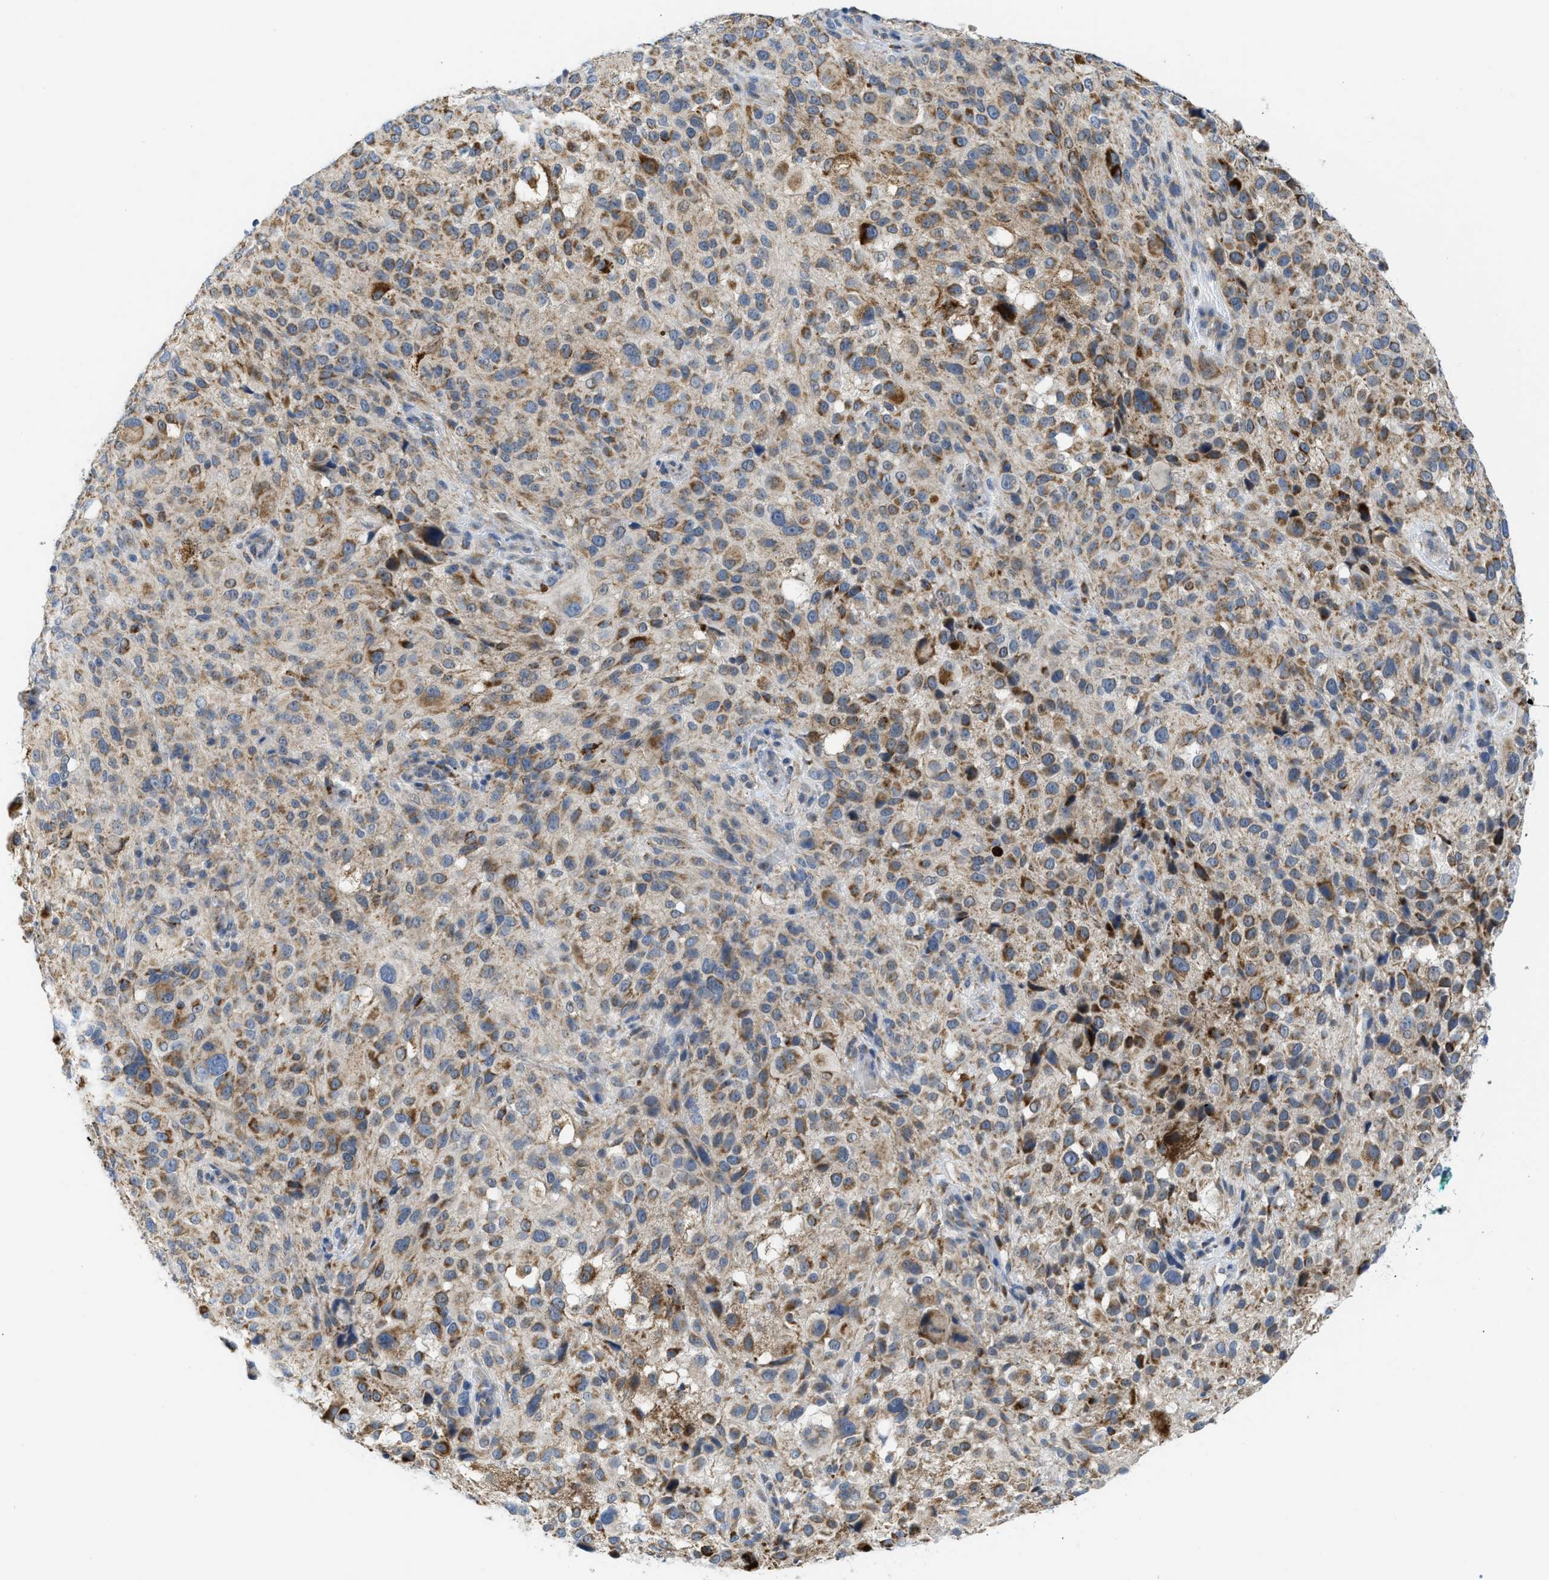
{"staining": {"intensity": "moderate", "quantity": ">75%", "location": "cytoplasmic/membranous"}, "tissue": "melanoma", "cell_type": "Tumor cells", "image_type": "cancer", "snomed": [{"axis": "morphology", "description": "Necrosis, NOS"}, {"axis": "morphology", "description": "Malignant melanoma, NOS"}, {"axis": "topography", "description": "Skin"}], "caption": "About >75% of tumor cells in human malignant melanoma exhibit moderate cytoplasmic/membranous protein expression as visualized by brown immunohistochemical staining.", "gene": "GATD3", "patient": {"sex": "female", "age": 87}}